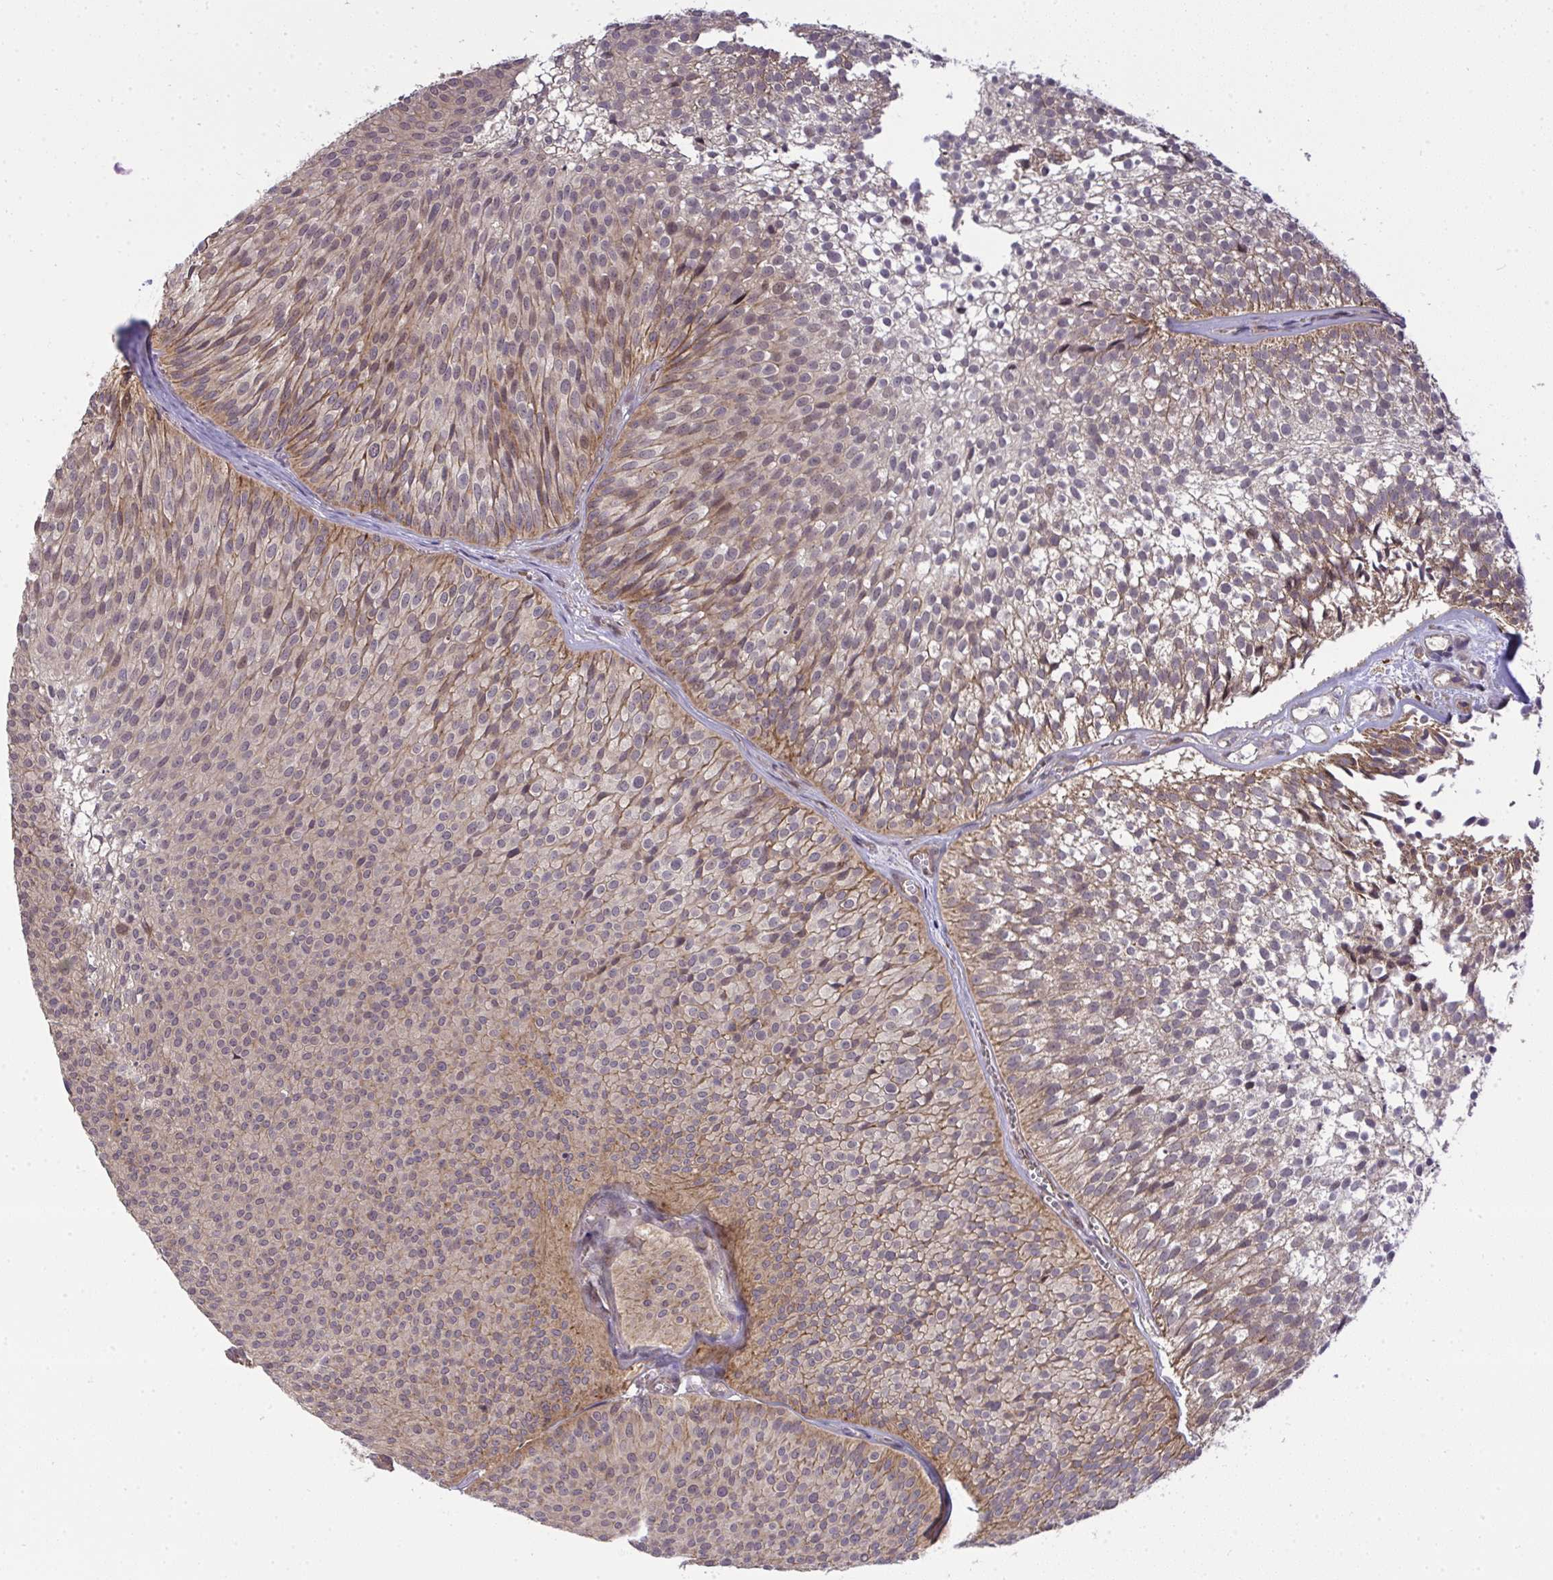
{"staining": {"intensity": "weak", "quantity": "25%-75%", "location": "cytoplasmic/membranous,nuclear"}, "tissue": "urothelial cancer", "cell_type": "Tumor cells", "image_type": "cancer", "snomed": [{"axis": "morphology", "description": "Urothelial carcinoma, Low grade"}, {"axis": "topography", "description": "Urinary bladder"}], "caption": "A low amount of weak cytoplasmic/membranous and nuclear expression is appreciated in approximately 25%-75% of tumor cells in urothelial carcinoma (low-grade) tissue.", "gene": "SLC9A6", "patient": {"sex": "male", "age": 91}}